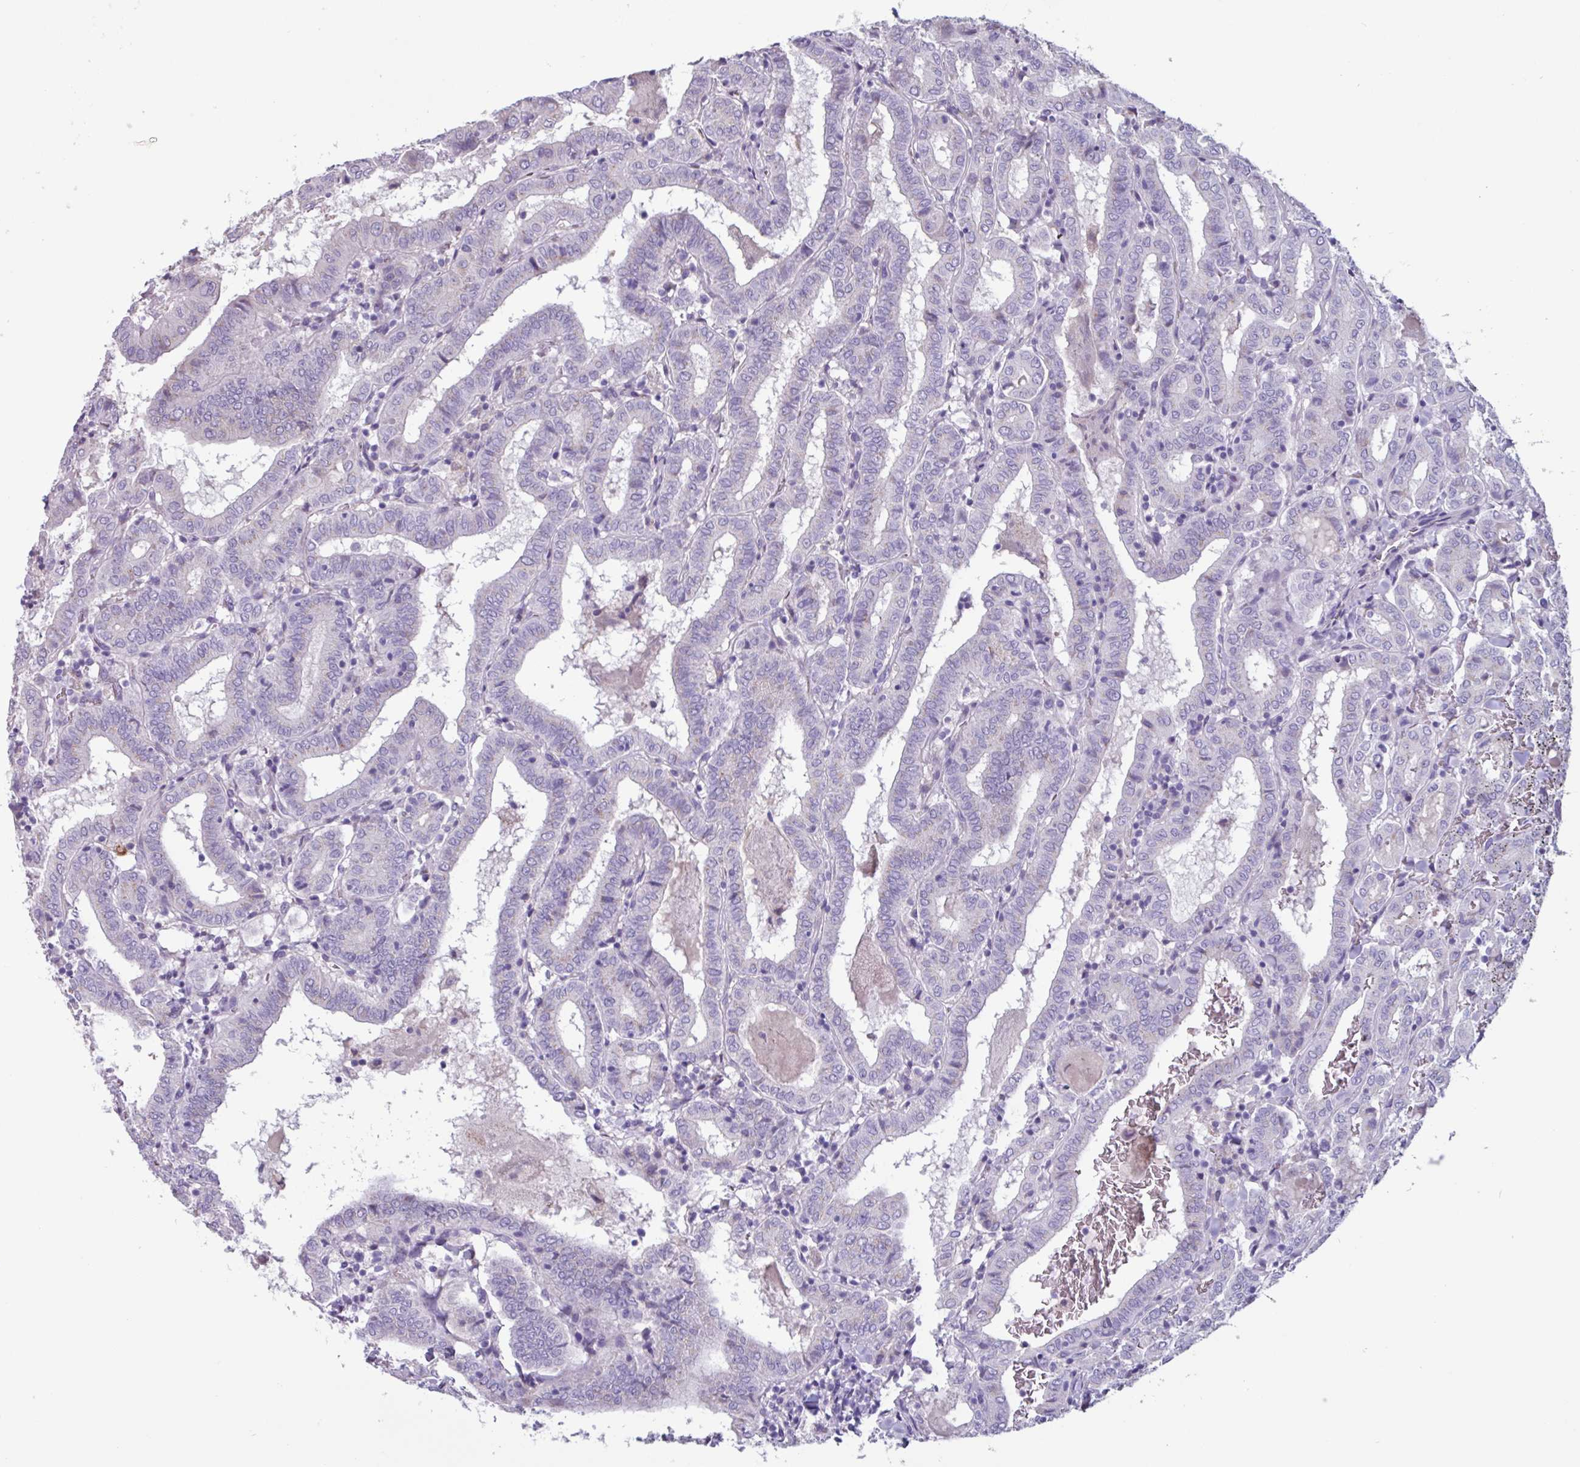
{"staining": {"intensity": "negative", "quantity": "none", "location": "none"}, "tissue": "thyroid cancer", "cell_type": "Tumor cells", "image_type": "cancer", "snomed": [{"axis": "morphology", "description": "Papillary adenocarcinoma, NOS"}, {"axis": "topography", "description": "Thyroid gland"}], "caption": "Immunohistochemistry (IHC) image of thyroid papillary adenocarcinoma stained for a protein (brown), which displays no expression in tumor cells.", "gene": "ADGRE1", "patient": {"sex": "female", "age": 72}}